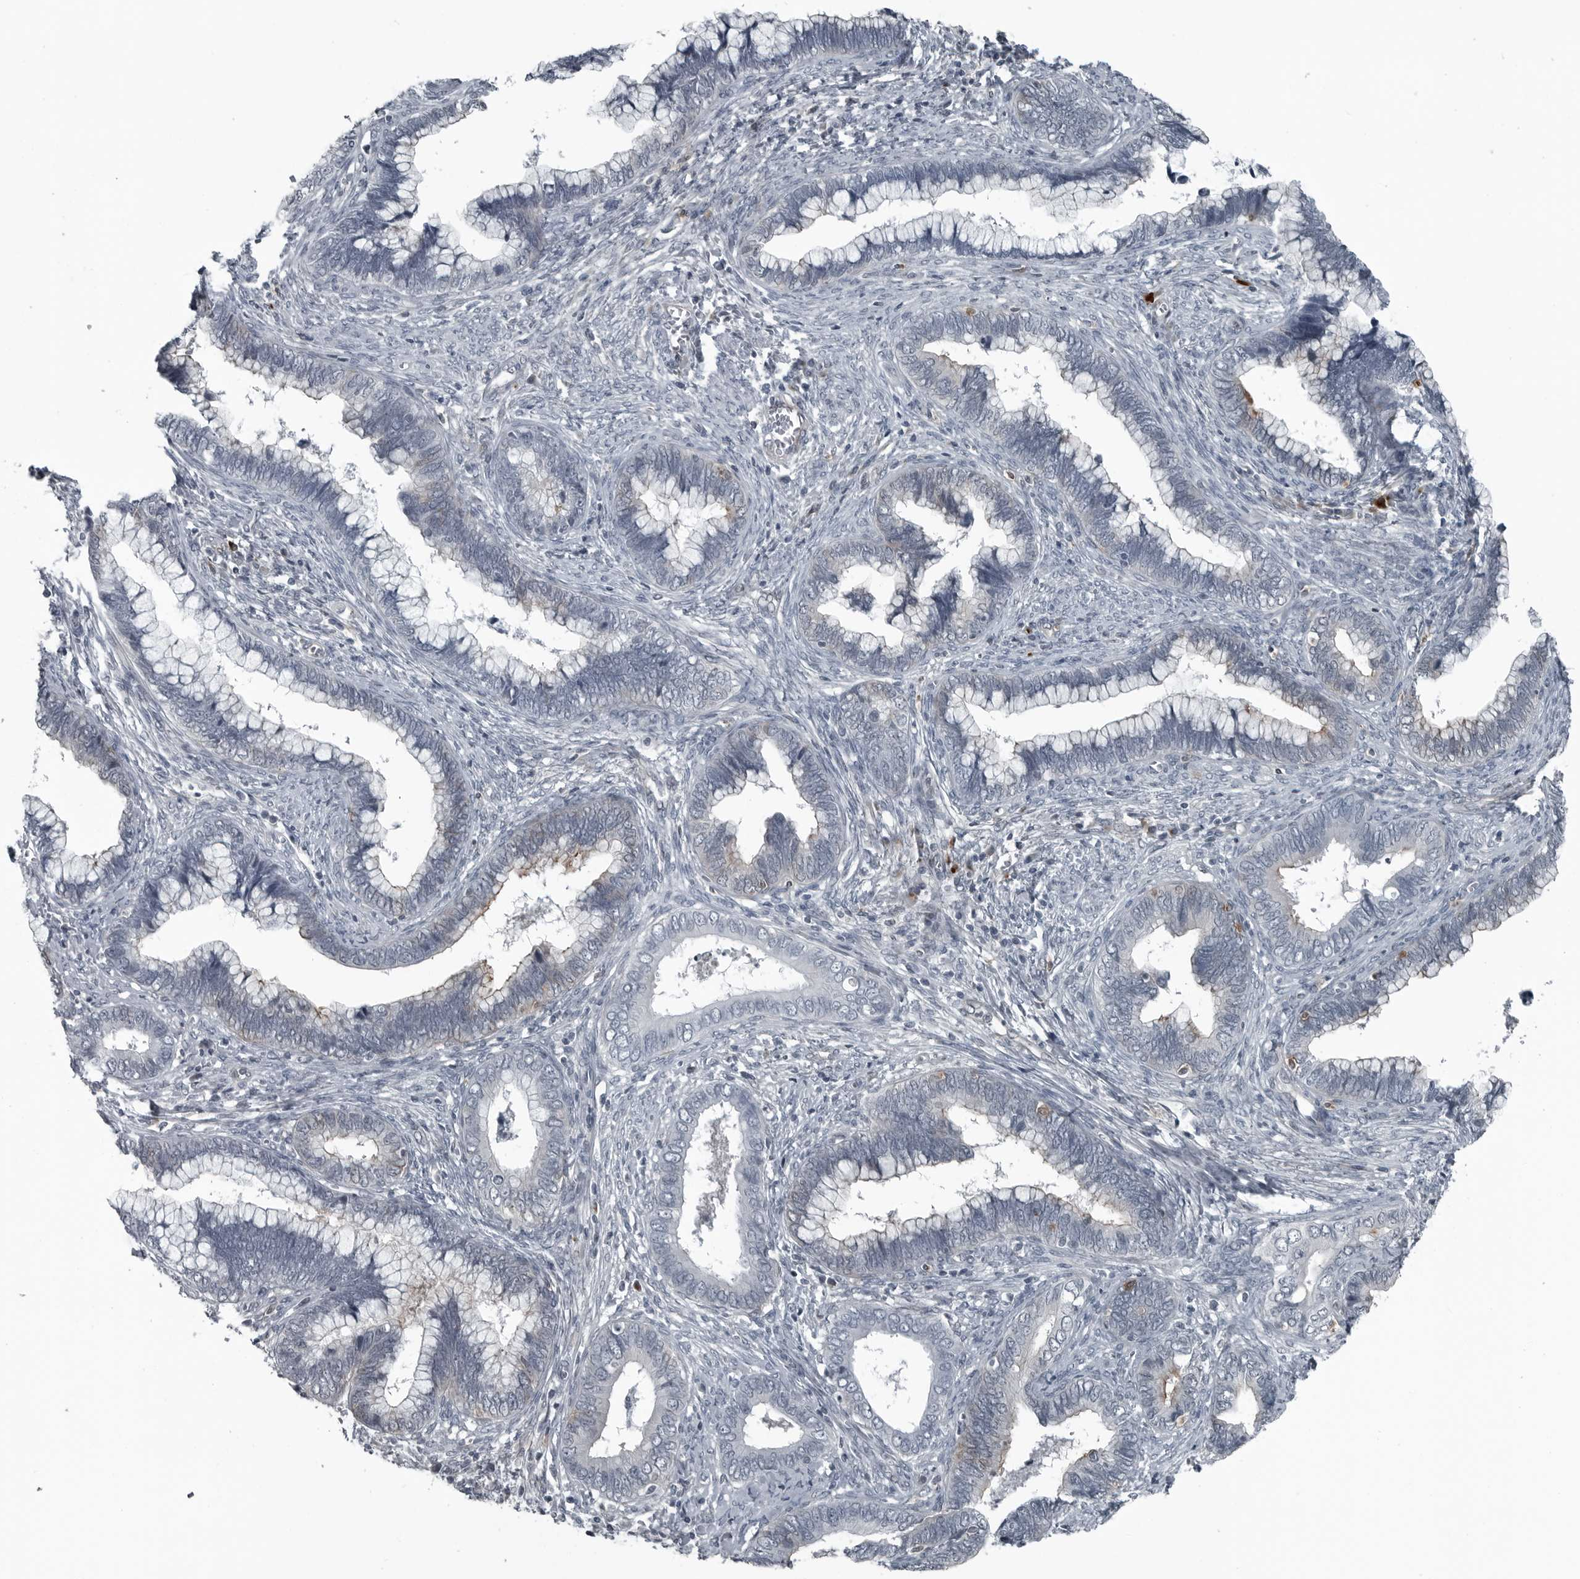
{"staining": {"intensity": "negative", "quantity": "none", "location": "none"}, "tissue": "cervical cancer", "cell_type": "Tumor cells", "image_type": "cancer", "snomed": [{"axis": "morphology", "description": "Adenocarcinoma, NOS"}, {"axis": "topography", "description": "Cervix"}], "caption": "IHC of cervical cancer (adenocarcinoma) shows no staining in tumor cells.", "gene": "GAK", "patient": {"sex": "female", "age": 44}}